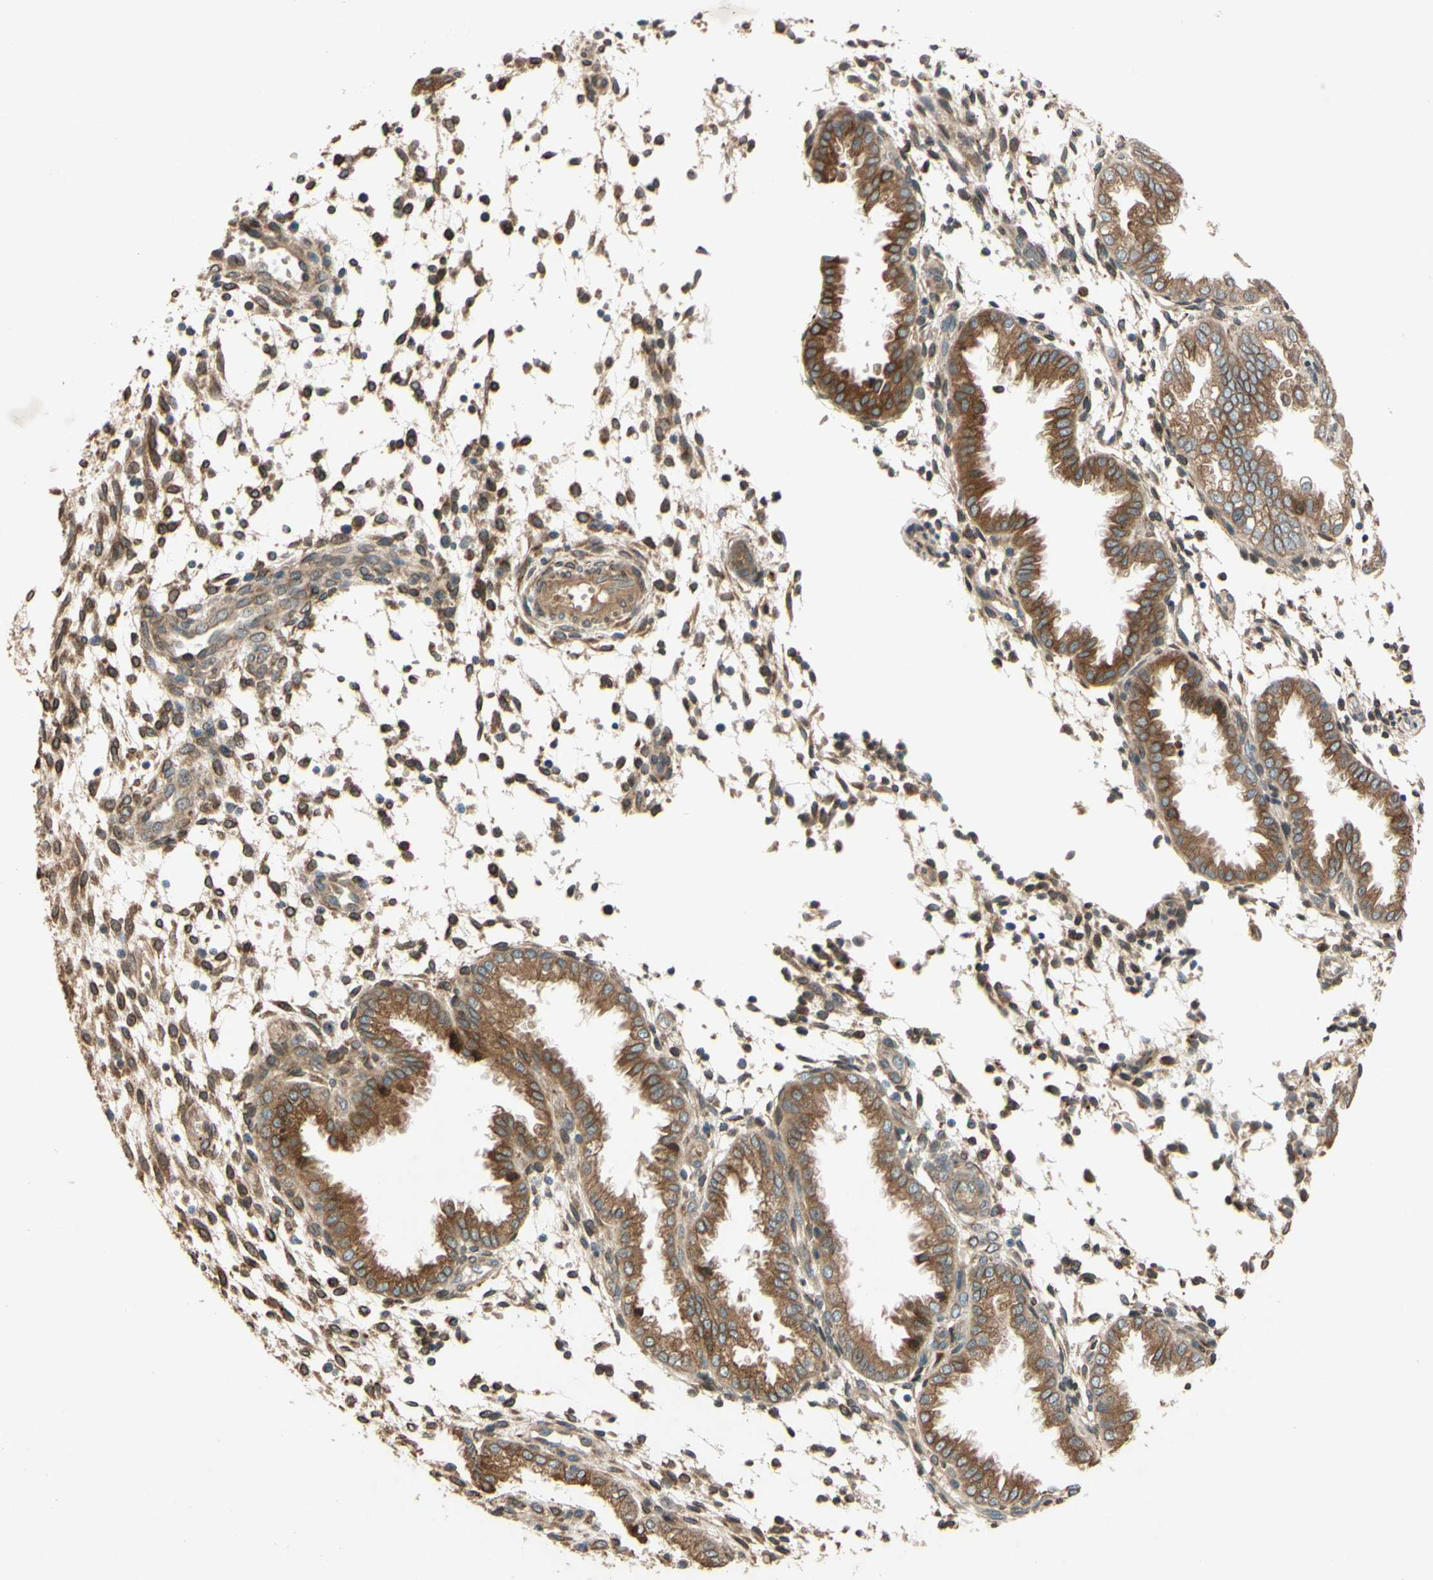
{"staining": {"intensity": "moderate", "quantity": "25%-75%", "location": "cytoplasmic/membranous,nuclear"}, "tissue": "endometrium", "cell_type": "Cells in endometrial stroma", "image_type": "normal", "snomed": [{"axis": "morphology", "description": "Normal tissue, NOS"}, {"axis": "topography", "description": "Endometrium"}], "caption": "Immunohistochemical staining of normal human endometrium demonstrates 25%-75% levels of moderate cytoplasmic/membranous,nuclear protein staining in approximately 25%-75% of cells in endometrial stroma. (brown staining indicates protein expression, while blue staining denotes nuclei).", "gene": "PTPRU", "patient": {"sex": "female", "age": 33}}